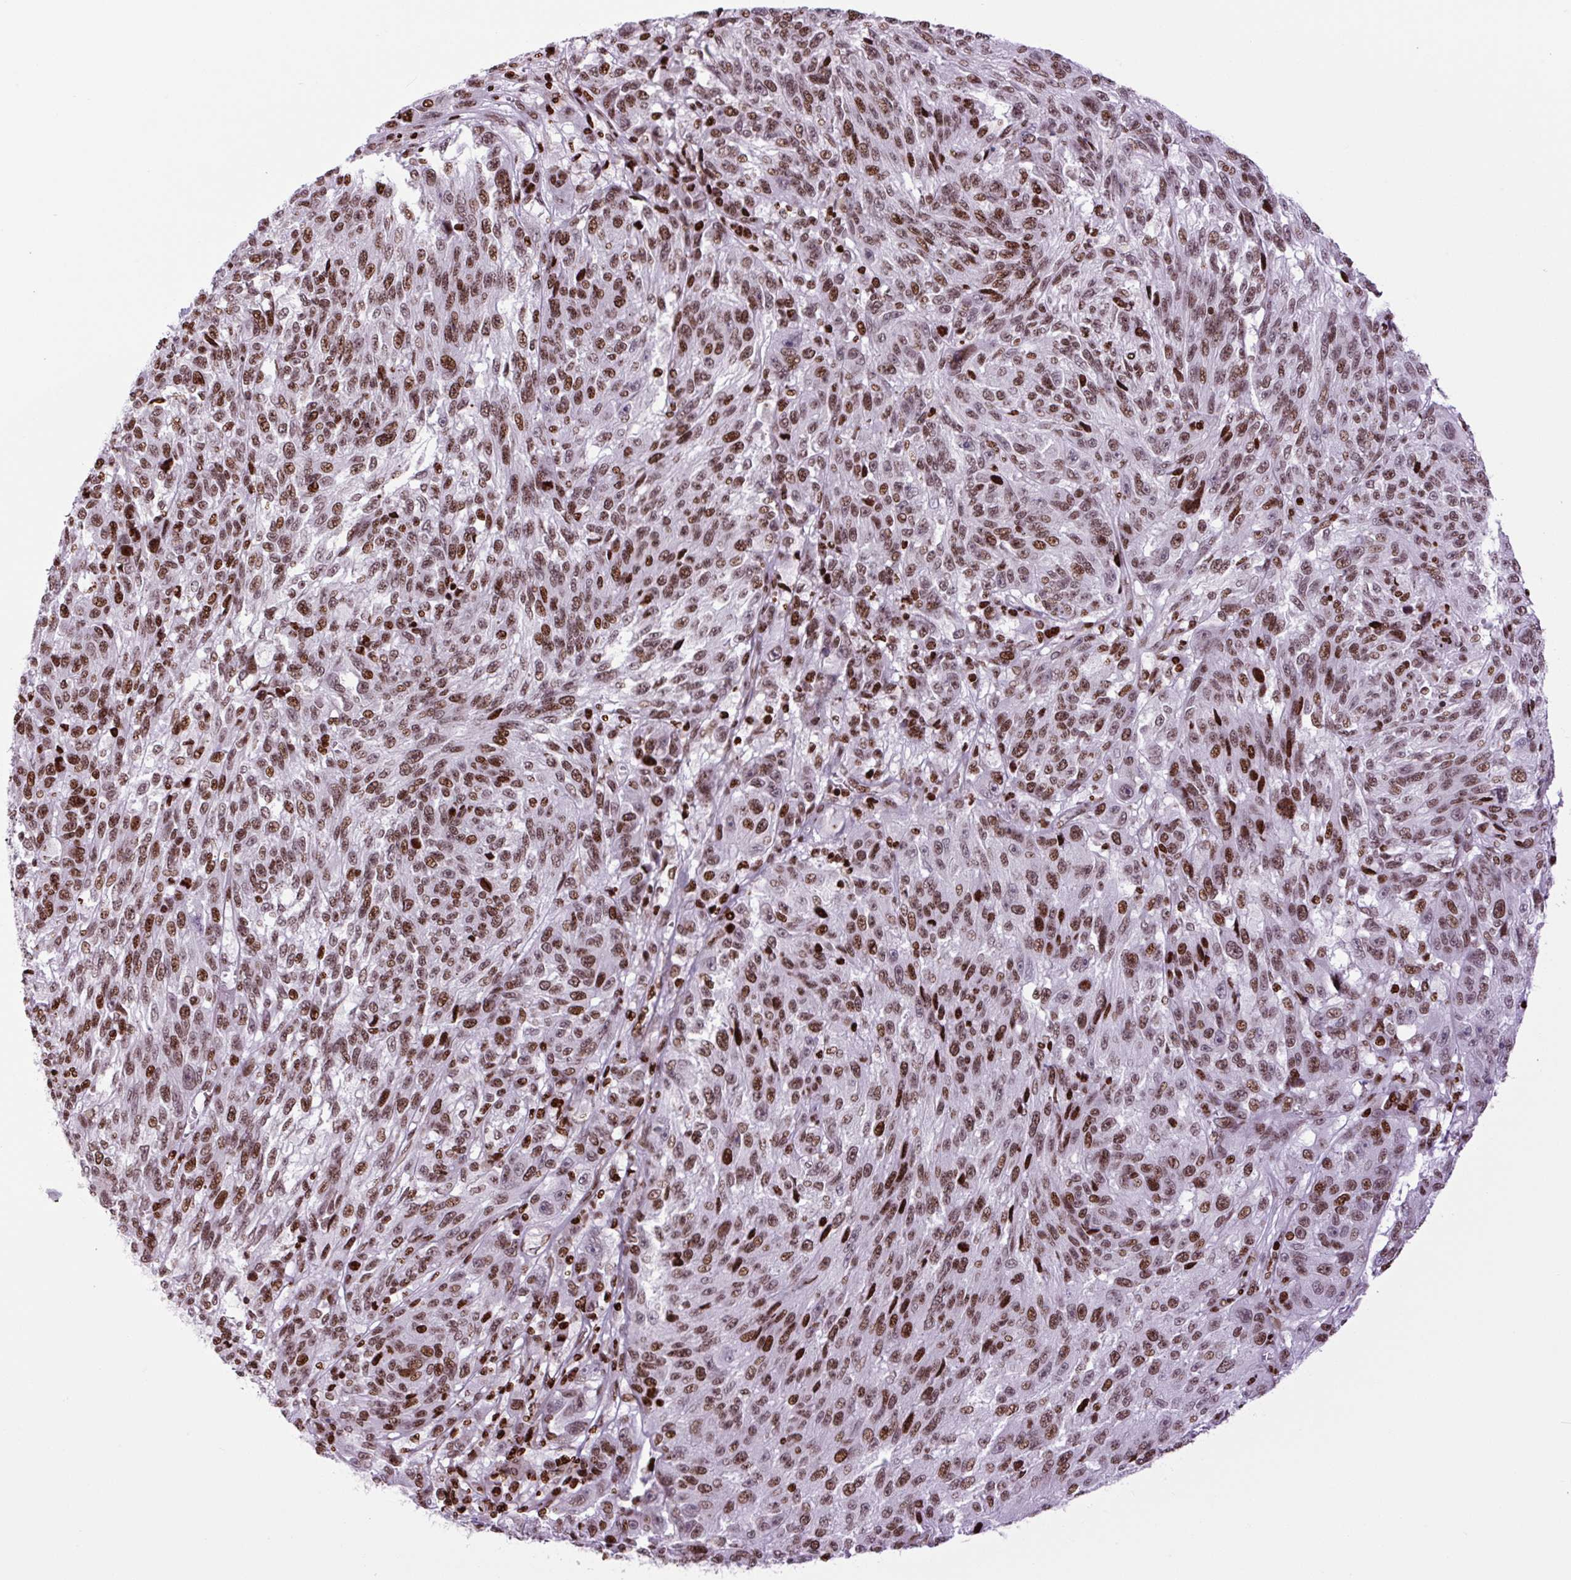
{"staining": {"intensity": "moderate", "quantity": ">75%", "location": "nuclear"}, "tissue": "melanoma", "cell_type": "Tumor cells", "image_type": "cancer", "snomed": [{"axis": "morphology", "description": "Malignant melanoma, NOS"}, {"axis": "topography", "description": "Skin"}], "caption": "DAB immunohistochemical staining of human malignant melanoma demonstrates moderate nuclear protein staining in approximately >75% of tumor cells.", "gene": "H1-3", "patient": {"sex": "male", "age": 53}}